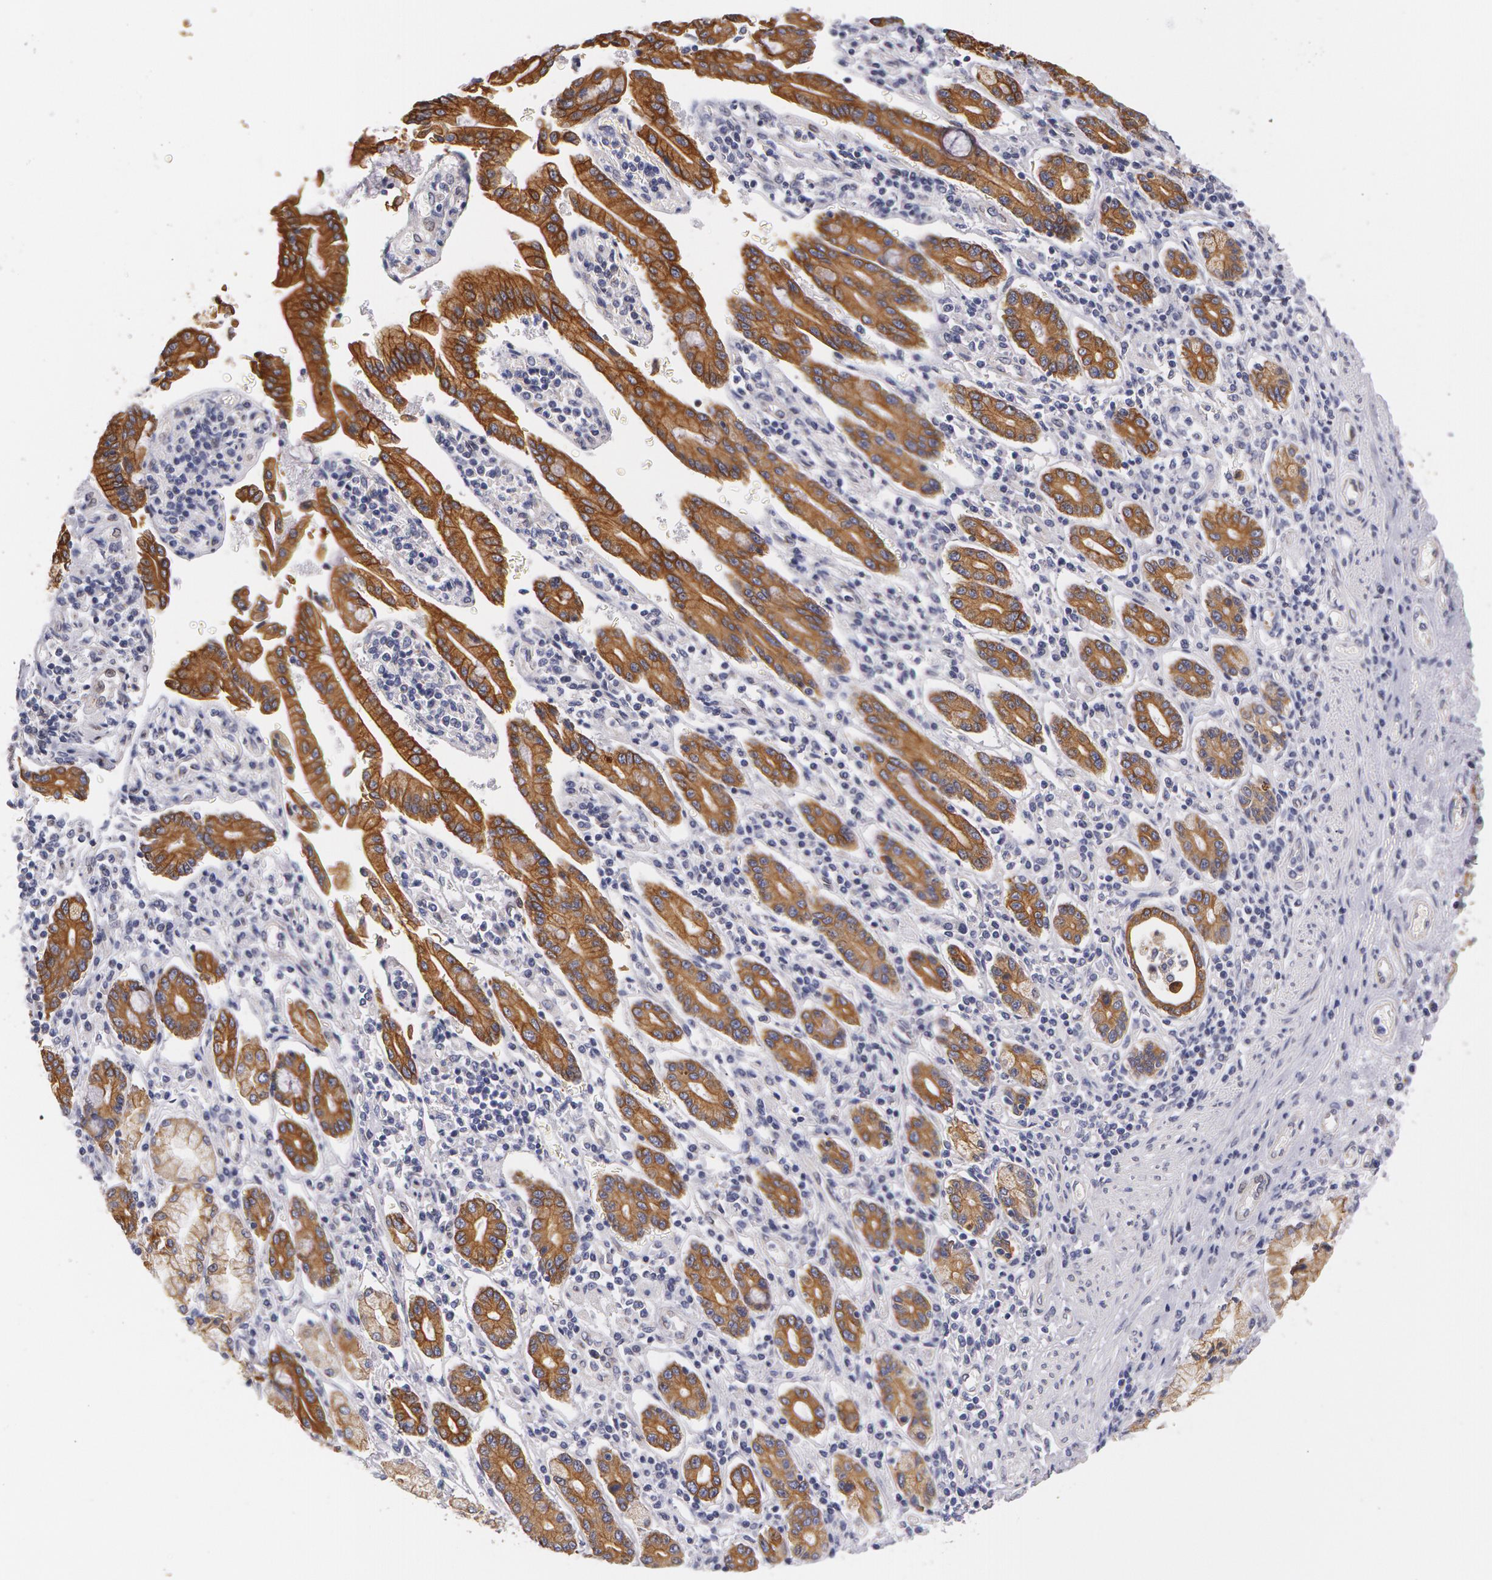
{"staining": {"intensity": "moderate", "quantity": ">75%", "location": "cytoplasmic/membranous"}, "tissue": "pancreatic cancer", "cell_type": "Tumor cells", "image_type": "cancer", "snomed": [{"axis": "morphology", "description": "Adenocarcinoma, NOS"}, {"axis": "topography", "description": "Pancreas"}], "caption": "Immunohistochemical staining of pancreatic adenocarcinoma demonstrates medium levels of moderate cytoplasmic/membranous positivity in approximately >75% of tumor cells. The protein is shown in brown color, while the nuclei are stained blue.", "gene": "KRT18", "patient": {"sex": "female", "age": 57}}